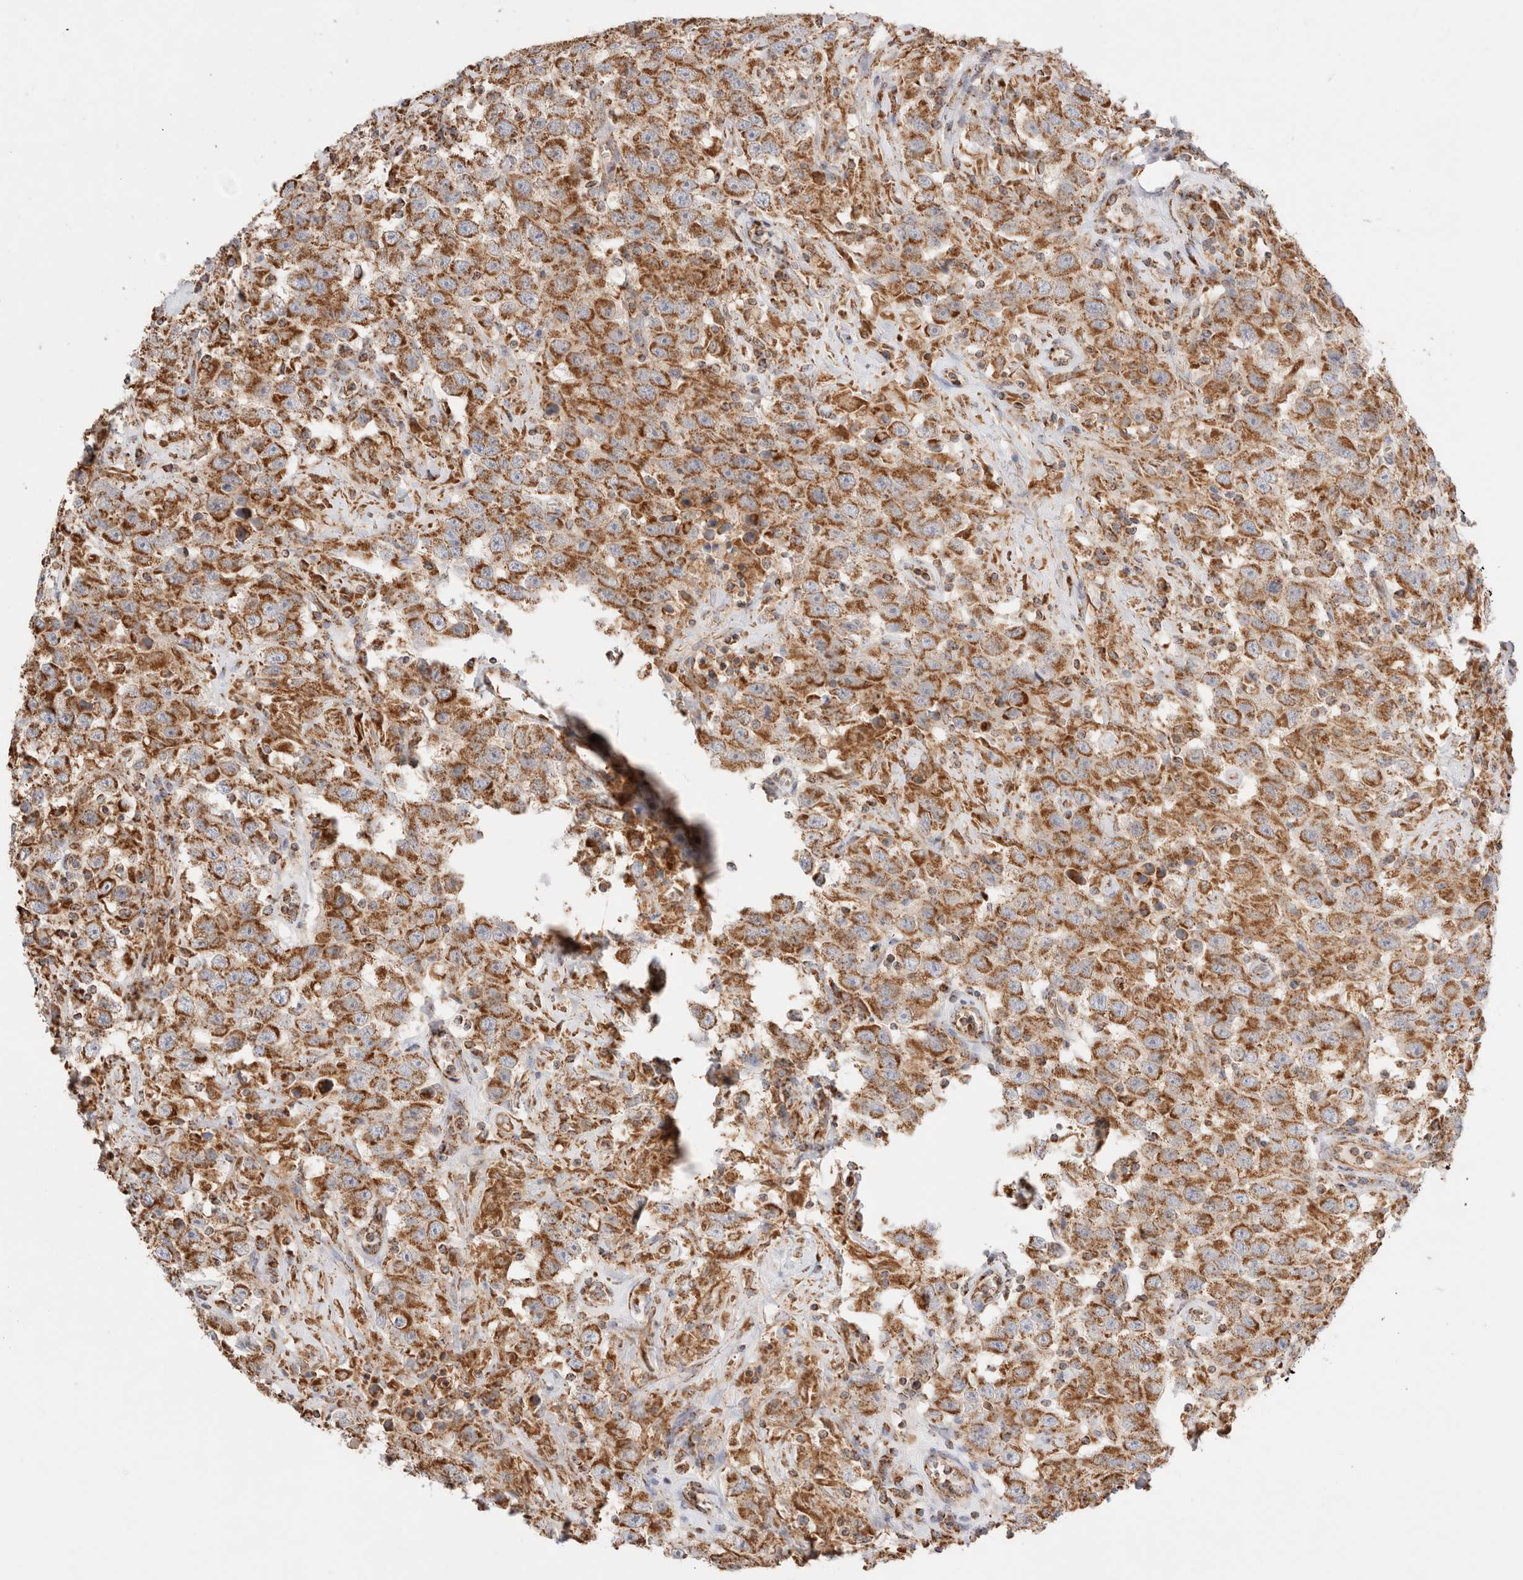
{"staining": {"intensity": "moderate", "quantity": ">75%", "location": "cytoplasmic/membranous"}, "tissue": "testis cancer", "cell_type": "Tumor cells", "image_type": "cancer", "snomed": [{"axis": "morphology", "description": "Seminoma, NOS"}, {"axis": "topography", "description": "Testis"}], "caption": "IHC staining of testis cancer (seminoma), which demonstrates medium levels of moderate cytoplasmic/membranous staining in about >75% of tumor cells indicating moderate cytoplasmic/membranous protein positivity. The staining was performed using DAB (3,3'-diaminobenzidine) (brown) for protein detection and nuclei were counterstained in hematoxylin (blue).", "gene": "TMPPE", "patient": {"sex": "male", "age": 41}}